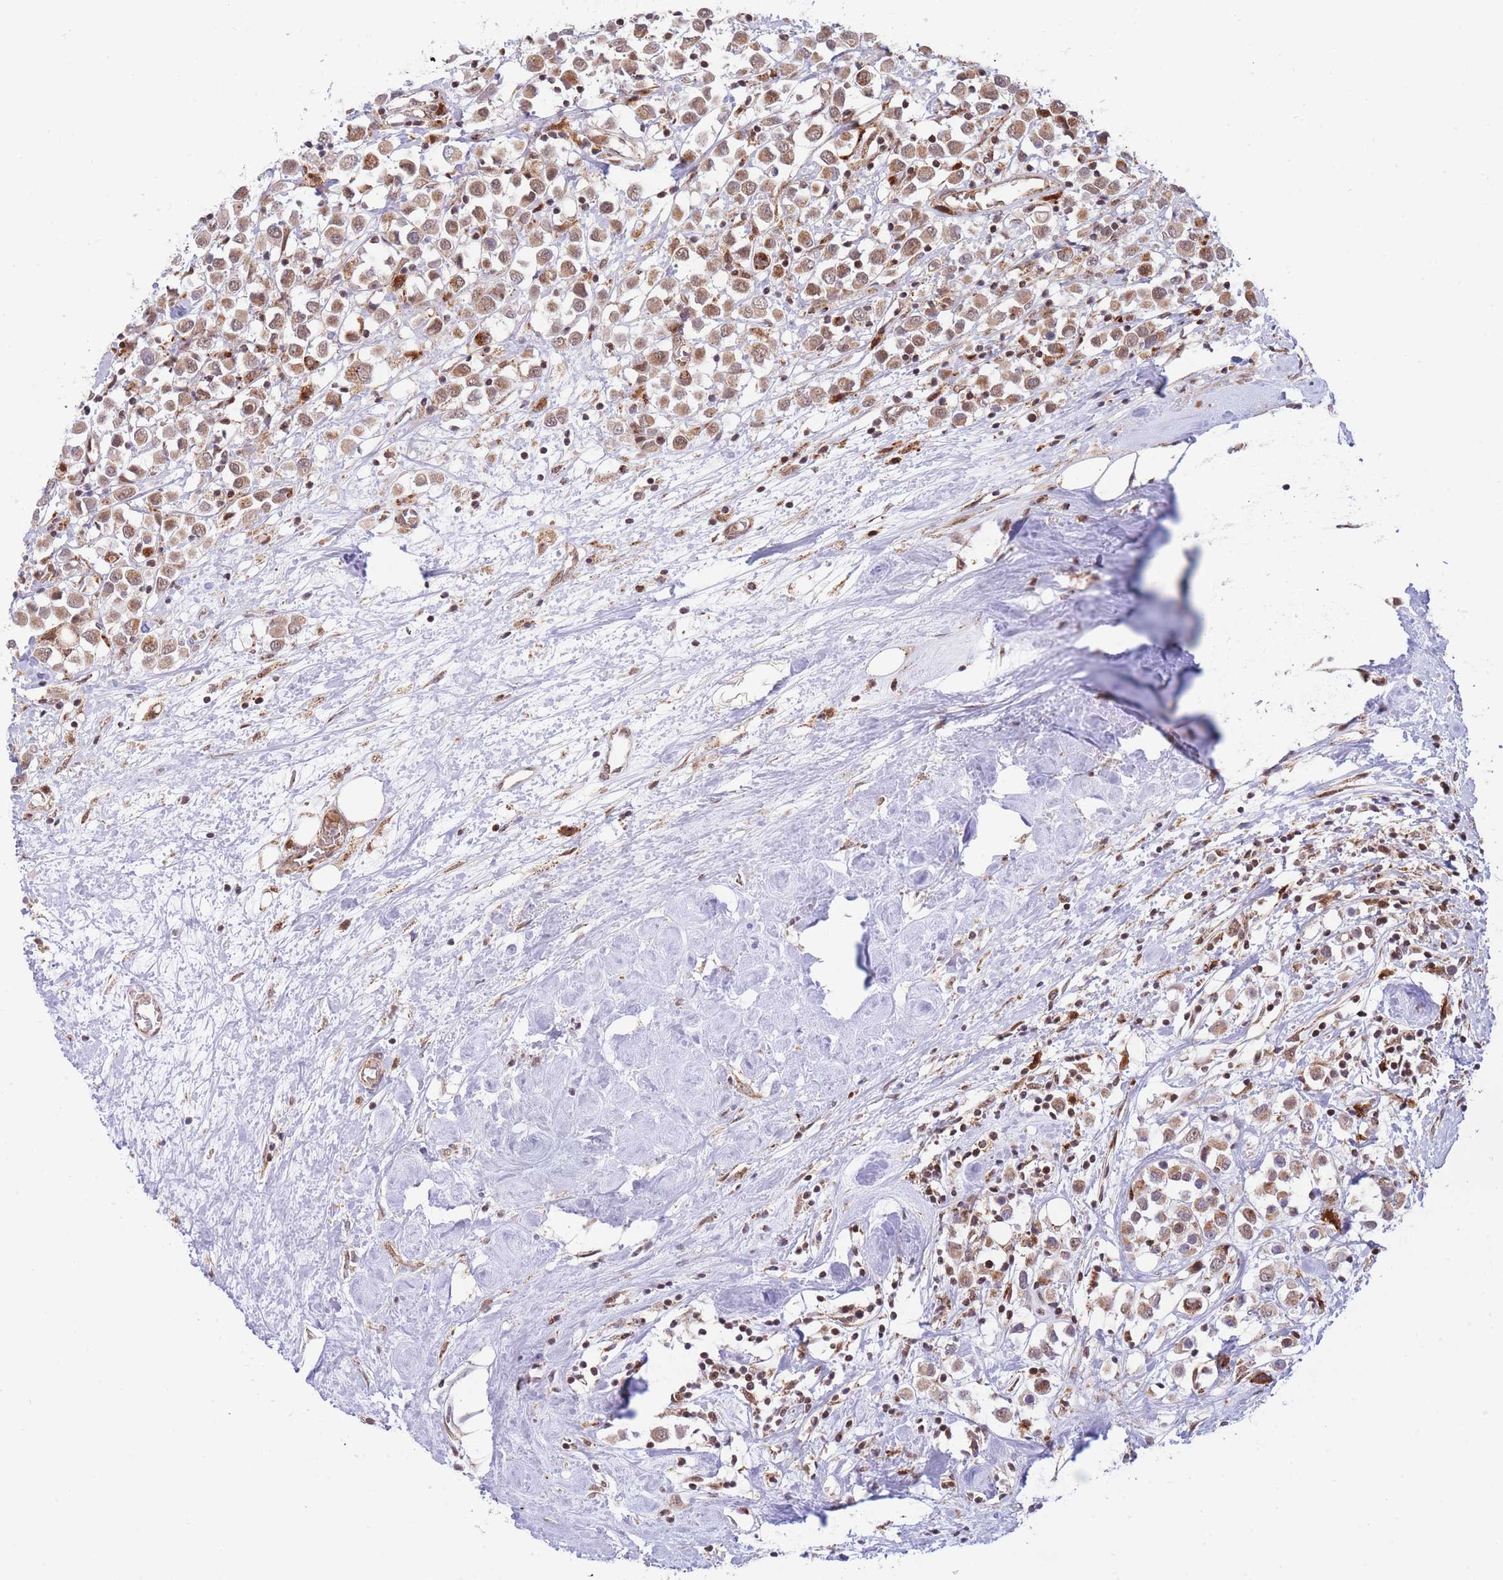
{"staining": {"intensity": "moderate", "quantity": ">75%", "location": "nuclear"}, "tissue": "breast cancer", "cell_type": "Tumor cells", "image_type": "cancer", "snomed": [{"axis": "morphology", "description": "Duct carcinoma"}, {"axis": "topography", "description": "Breast"}], "caption": "Breast infiltrating ductal carcinoma stained for a protein reveals moderate nuclear positivity in tumor cells. (DAB = brown stain, brightfield microscopy at high magnification).", "gene": "BOD1L1", "patient": {"sex": "female", "age": 61}}